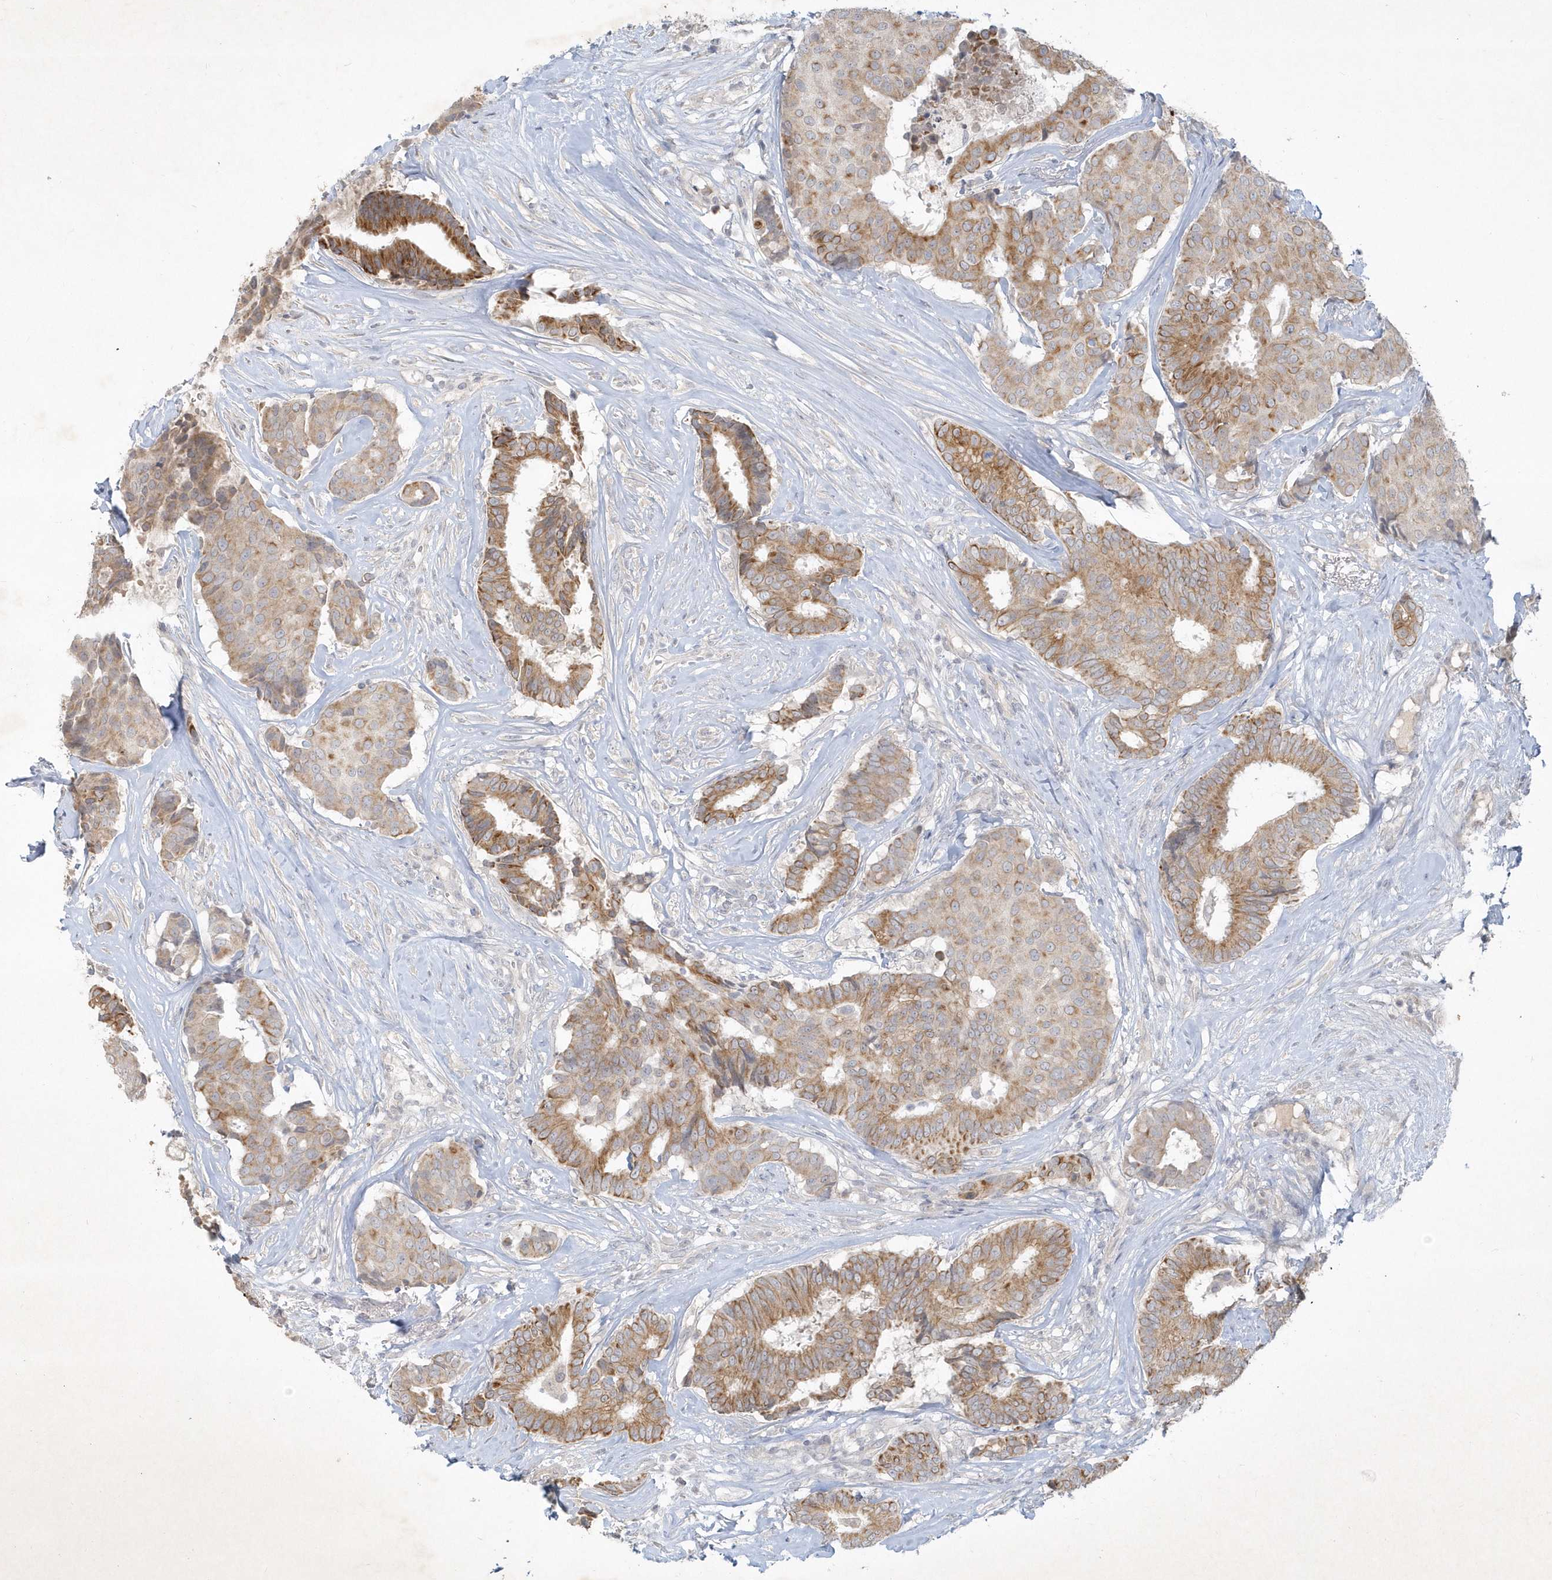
{"staining": {"intensity": "moderate", "quantity": ">75%", "location": "cytoplasmic/membranous"}, "tissue": "breast cancer", "cell_type": "Tumor cells", "image_type": "cancer", "snomed": [{"axis": "morphology", "description": "Duct carcinoma"}, {"axis": "topography", "description": "Breast"}], "caption": "This micrograph exhibits breast cancer stained with immunohistochemistry to label a protein in brown. The cytoplasmic/membranous of tumor cells show moderate positivity for the protein. Nuclei are counter-stained blue.", "gene": "BOD1", "patient": {"sex": "female", "age": 75}}